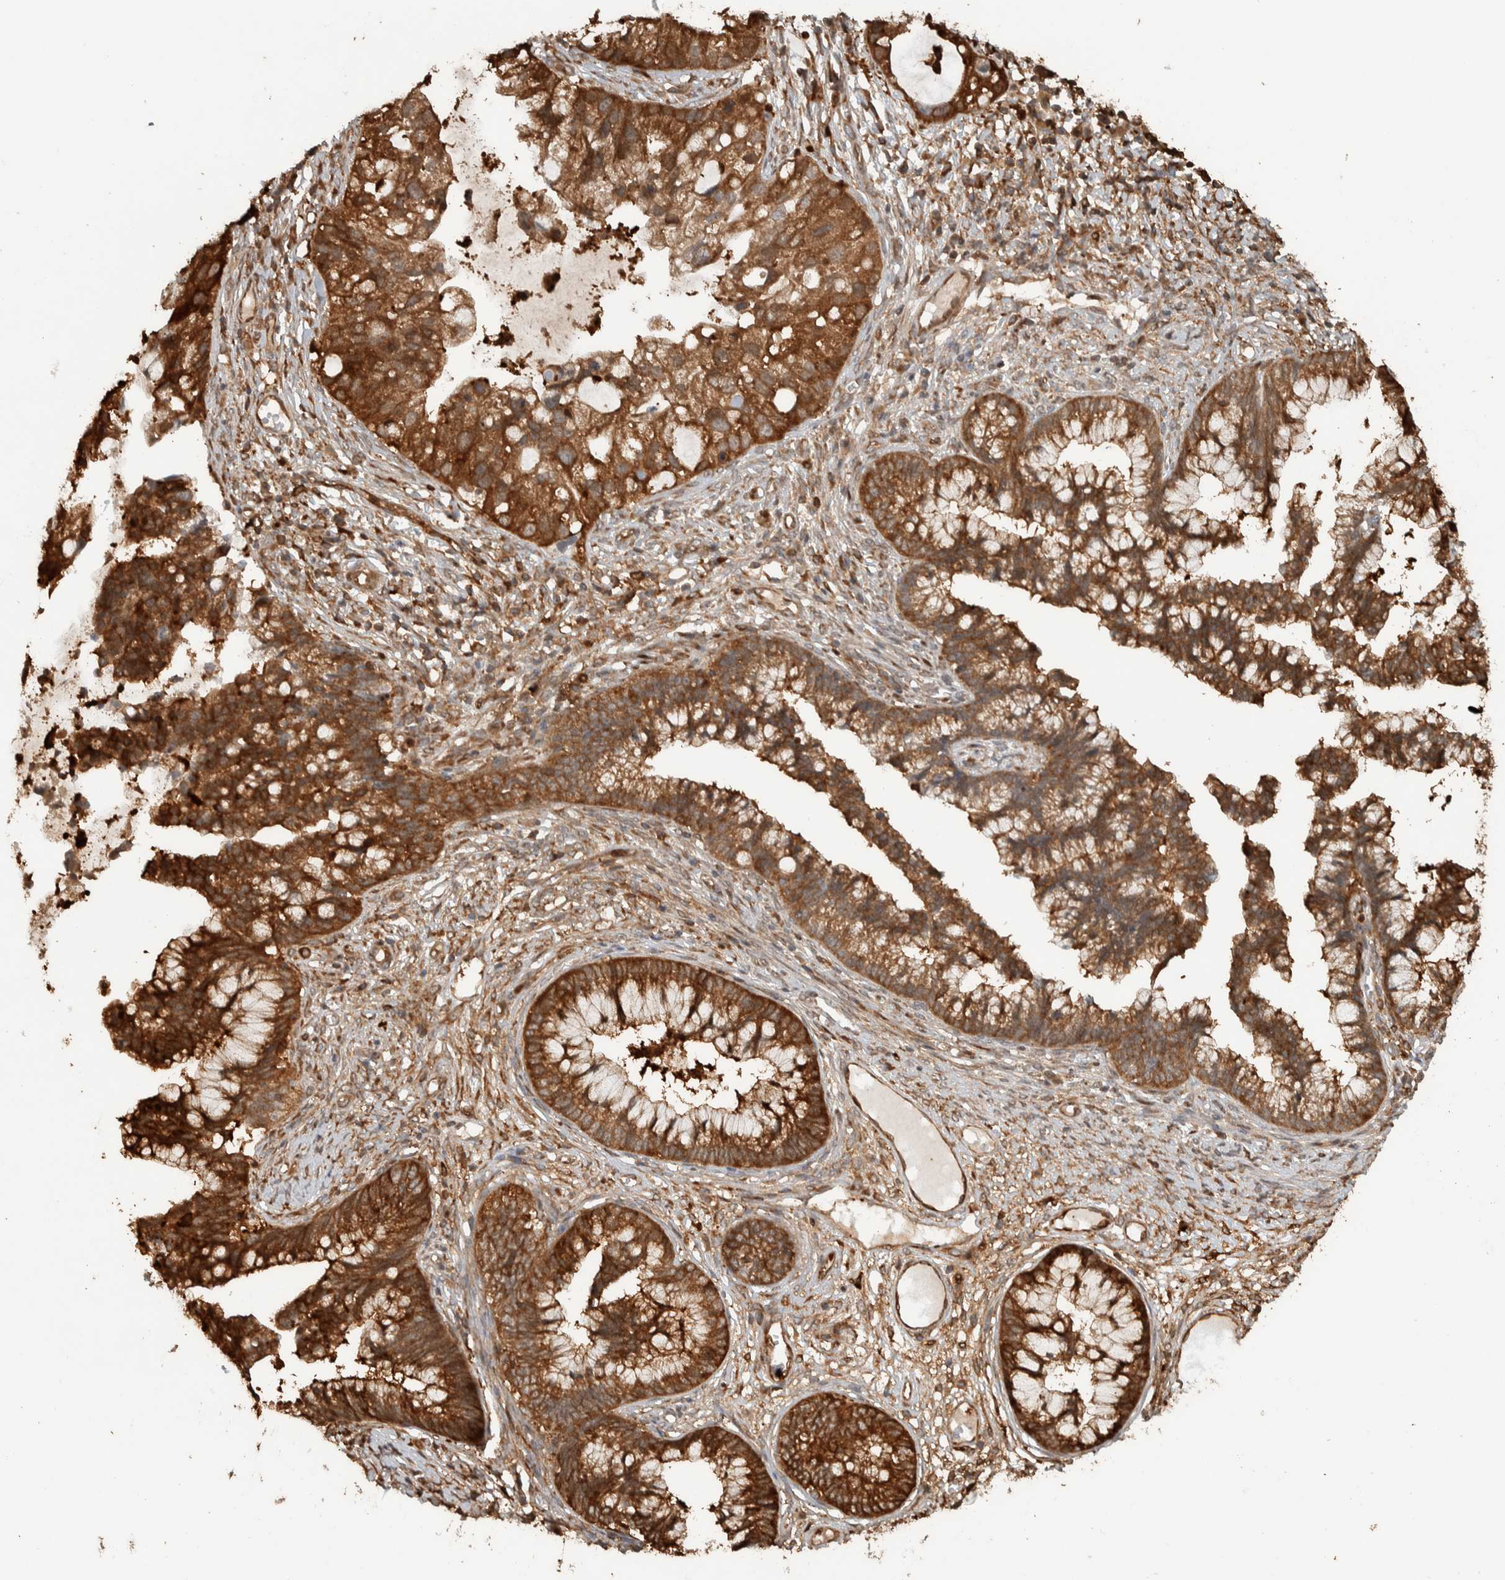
{"staining": {"intensity": "strong", "quantity": ">75%", "location": "cytoplasmic/membranous"}, "tissue": "cervical cancer", "cell_type": "Tumor cells", "image_type": "cancer", "snomed": [{"axis": "morphology", "description": "Adenocarcinoma, NOS"}, {"axis": "topography", "description": "Cervix"}], "caption": "Protein staining displays strong cytoplasmic/membranous staining in about >75% of tumor cells in cervical cancer. Ihc stains the protein of interest in brown and the nuclei are stained blue.", "gene": "CNTROB", "patient": {"sex": "female", "age": 44}}